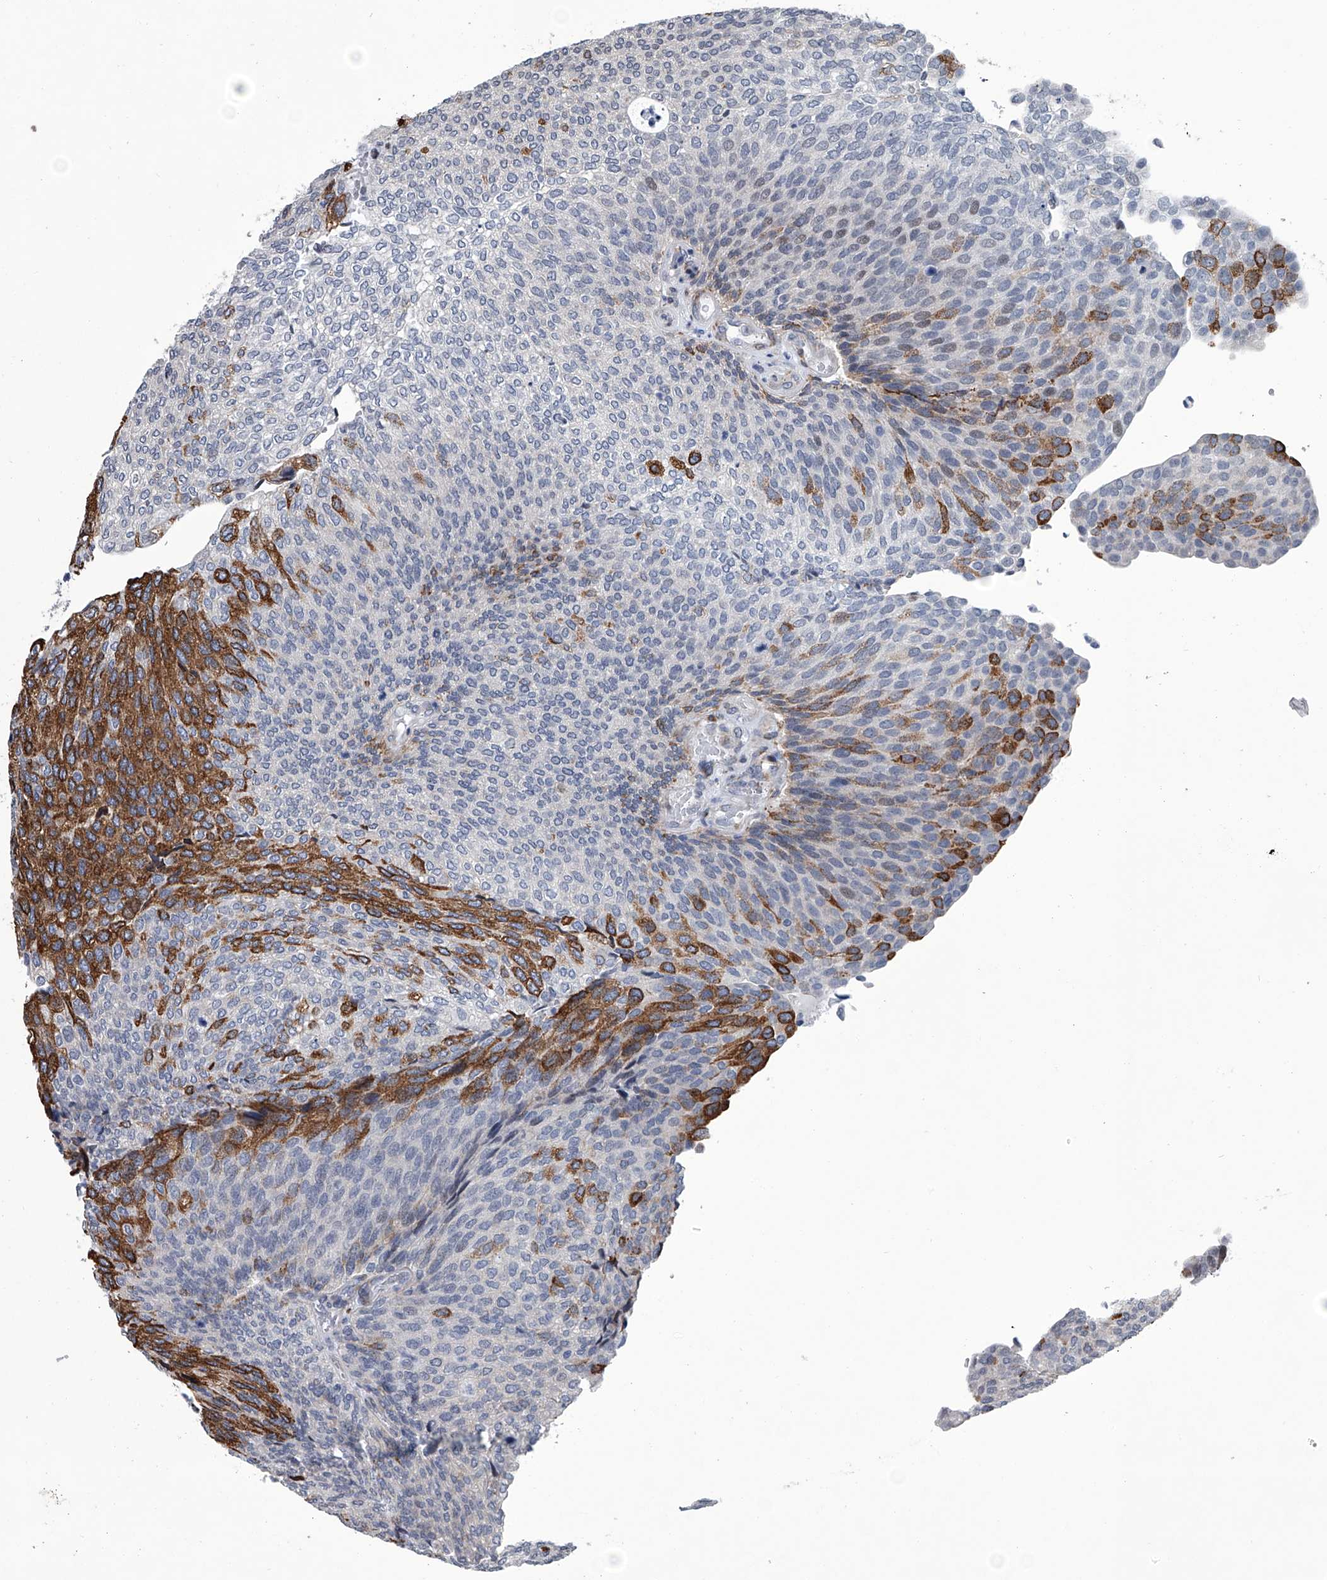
{"staining": {"intensity": "strong", "quantity": "<25%", "location": "cytoplasmic/membranous"}, "tissue": "urothelial cancer", "cell_type": "Tumor cells", "image_type": "cancer", "snomed": [{"axis": "morphology", "description": "Urothelial carcinoma, Low grade"}, {"axis": "topography", "description": "Urinary bladder"}], "caption": "The image reveals immunohistochemical staining of urothelial cancer. There is strong cytoplasmic/membranous positivity is appreciated in about <25% of tumor cells.", "gene": "PPP2R5D", "patient": {"sex": "female", "age": 79}}